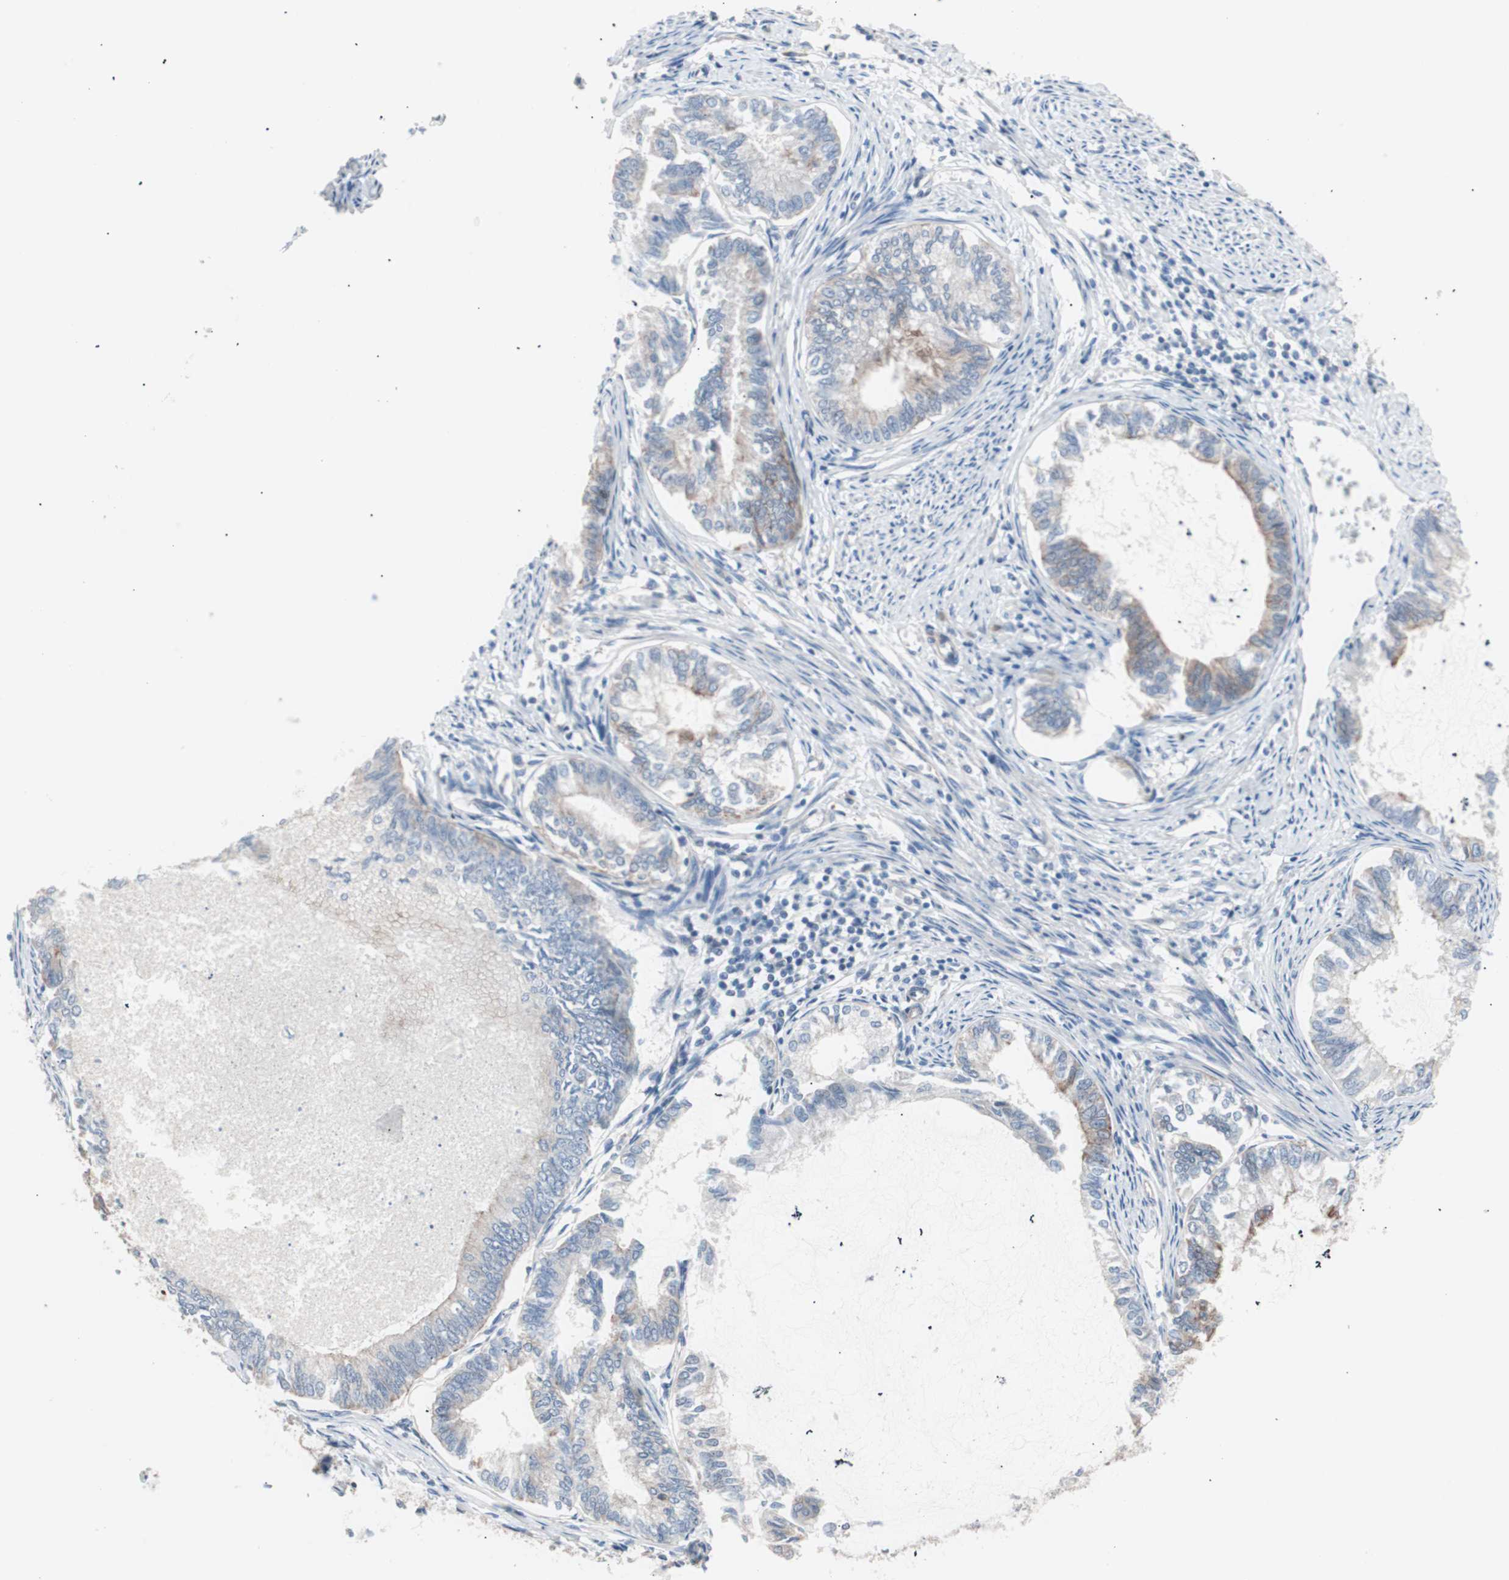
{"staining": {"intensity": "weak", "quantity": "<25%", "location": "cytoplasmic/membranous"}, "tissue": "endometrial cancer", "cell_type": "Tumor cells", "image_type": "cancer", "snomed": [{"axis": "morphology", "description": "Adenocarcinoma, NOS"}, {"axis": "topography", "description": "Endometrium"}], "caption": "This photomicrograph is of endometrial adenocarcinoma stained with immunohistochemistry to label a protein in brown with the nuclei are counter-stained blue. There is no positivity in tumor cells.", "gene": "SMG1", "patient": {"sex": "female", "age": 86}}